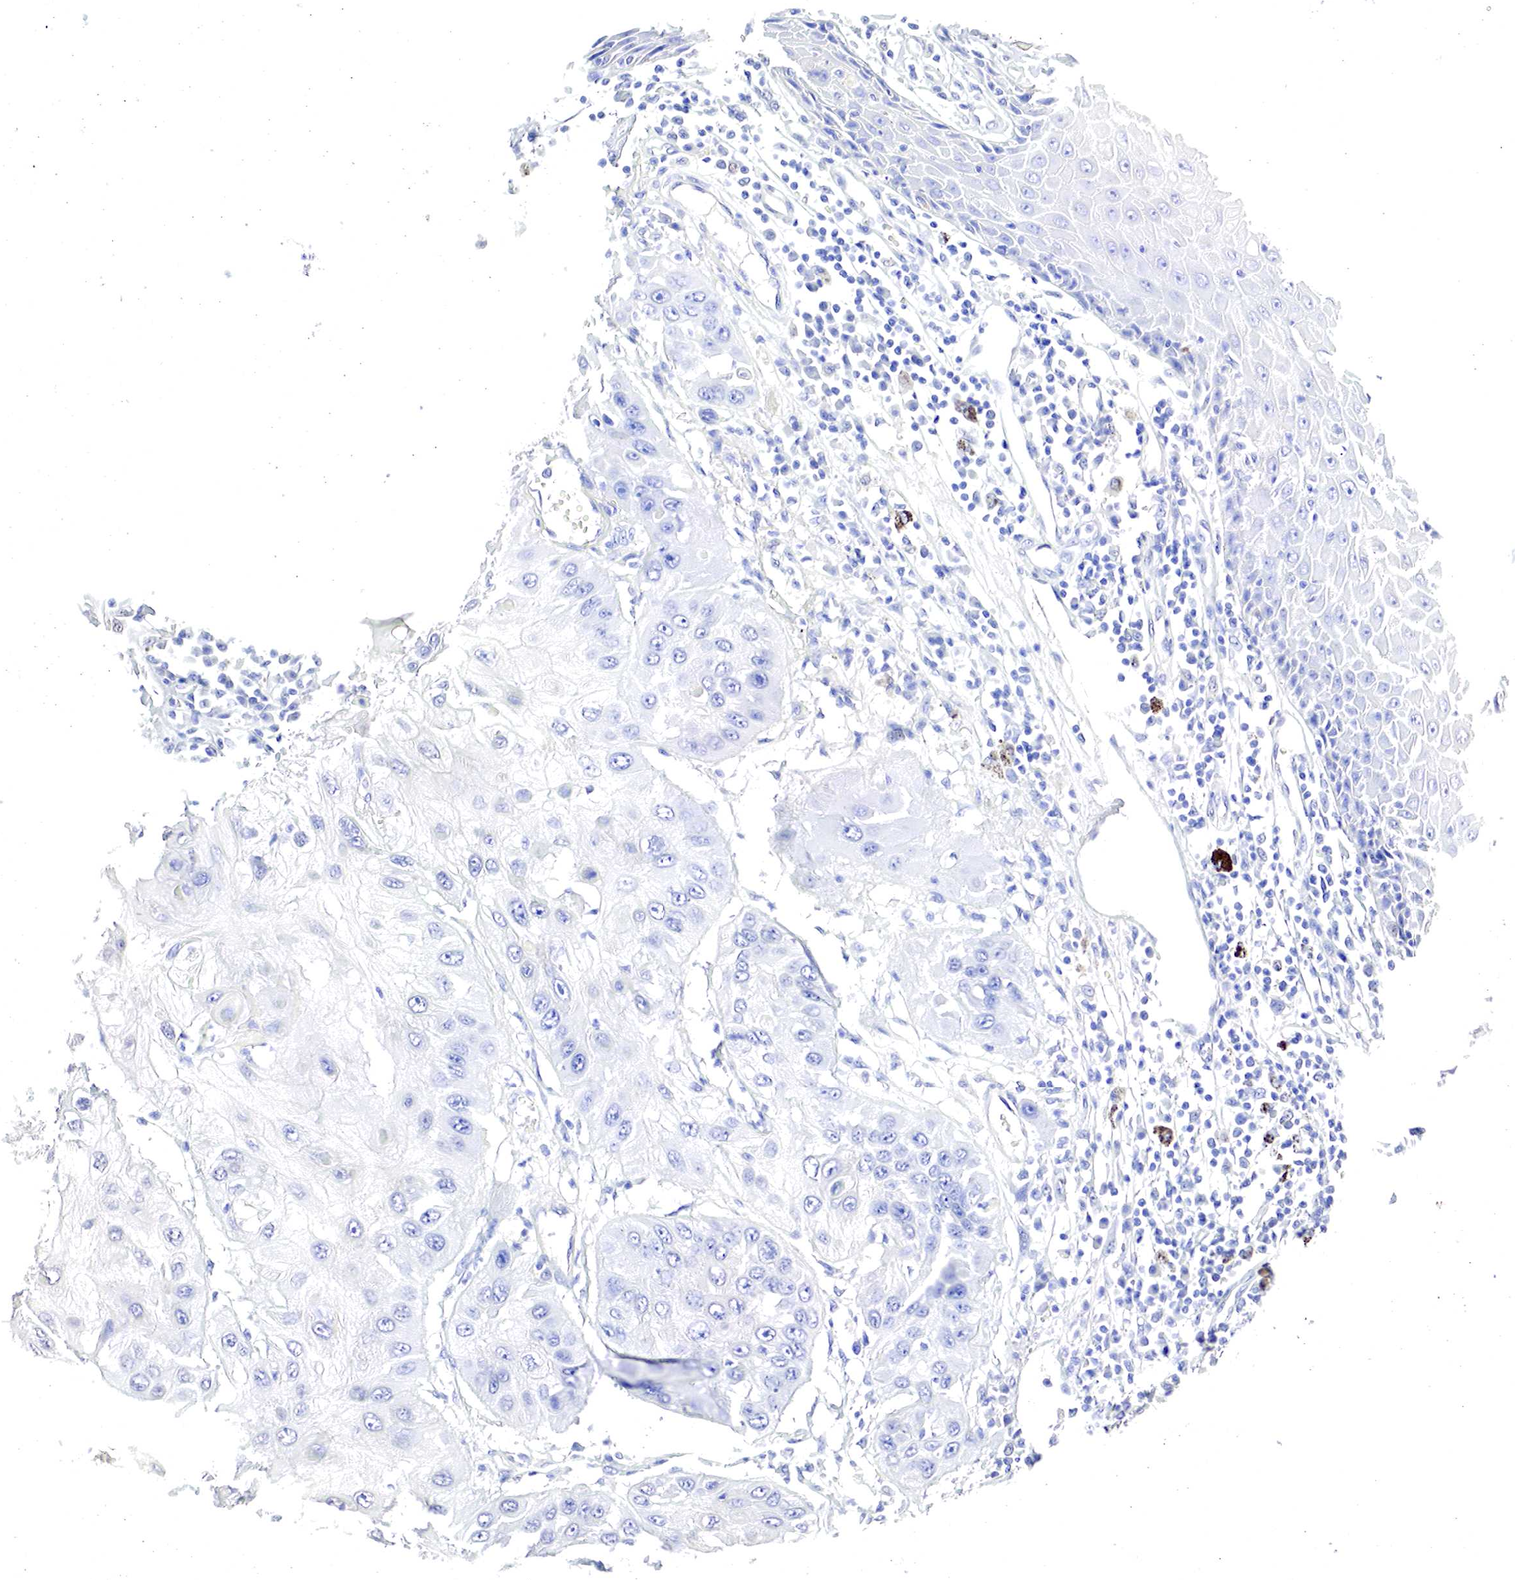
{"staining": {"intensity": "negative", "quantity": "none", "location": "none"}, "tissue": "skin cancer", "cell_type": "Tumor cells", "image_type": "cancer", "snomed": [{"axis": "morphology", "description": "Squamous cell carcinoma, NOS"}, {"axis": "topography", "description": "Skin"}, {"axis": "topography", "description": "Anal"}], "caption": "This is a histopathology image of immunohistochemistry staining of skin squamous cell carcinoma, which shows no expression in tumor cells.", "gene": "OTC", "patient": {"sex": "male", "age": 61}}